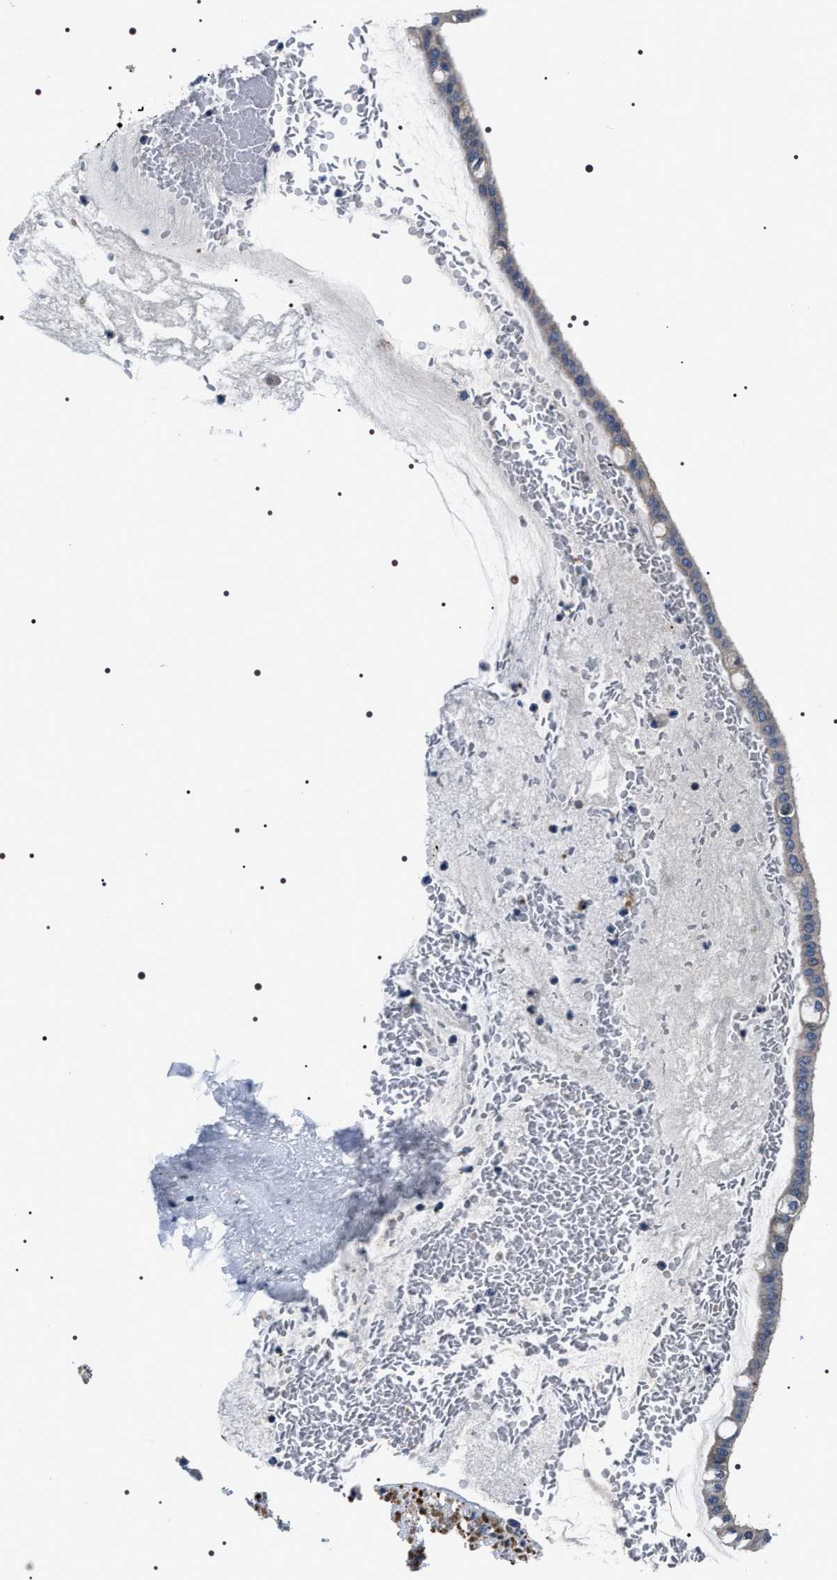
{"staining": {"intensity": "weak", "quantity": "<25%", "location": "cytoplasmic/membranous"}, "tissue": "ovarian cancer", "cell_type": "Tumor cells", "image_type": "cancer", "snomed": [{"axis": "morphology", "description": "Cystadenocarcinoma, mucinous, NOS"}, {"axis": "topography", "description": "Ovary"}], "caption": "A micrograph of mucinous cystadenocarcinoma (ovarian) stained for a protein displays no brown staining in tumor cells.", "gene": "BAG2", "patient": {"sex": "female", "age": 73}}